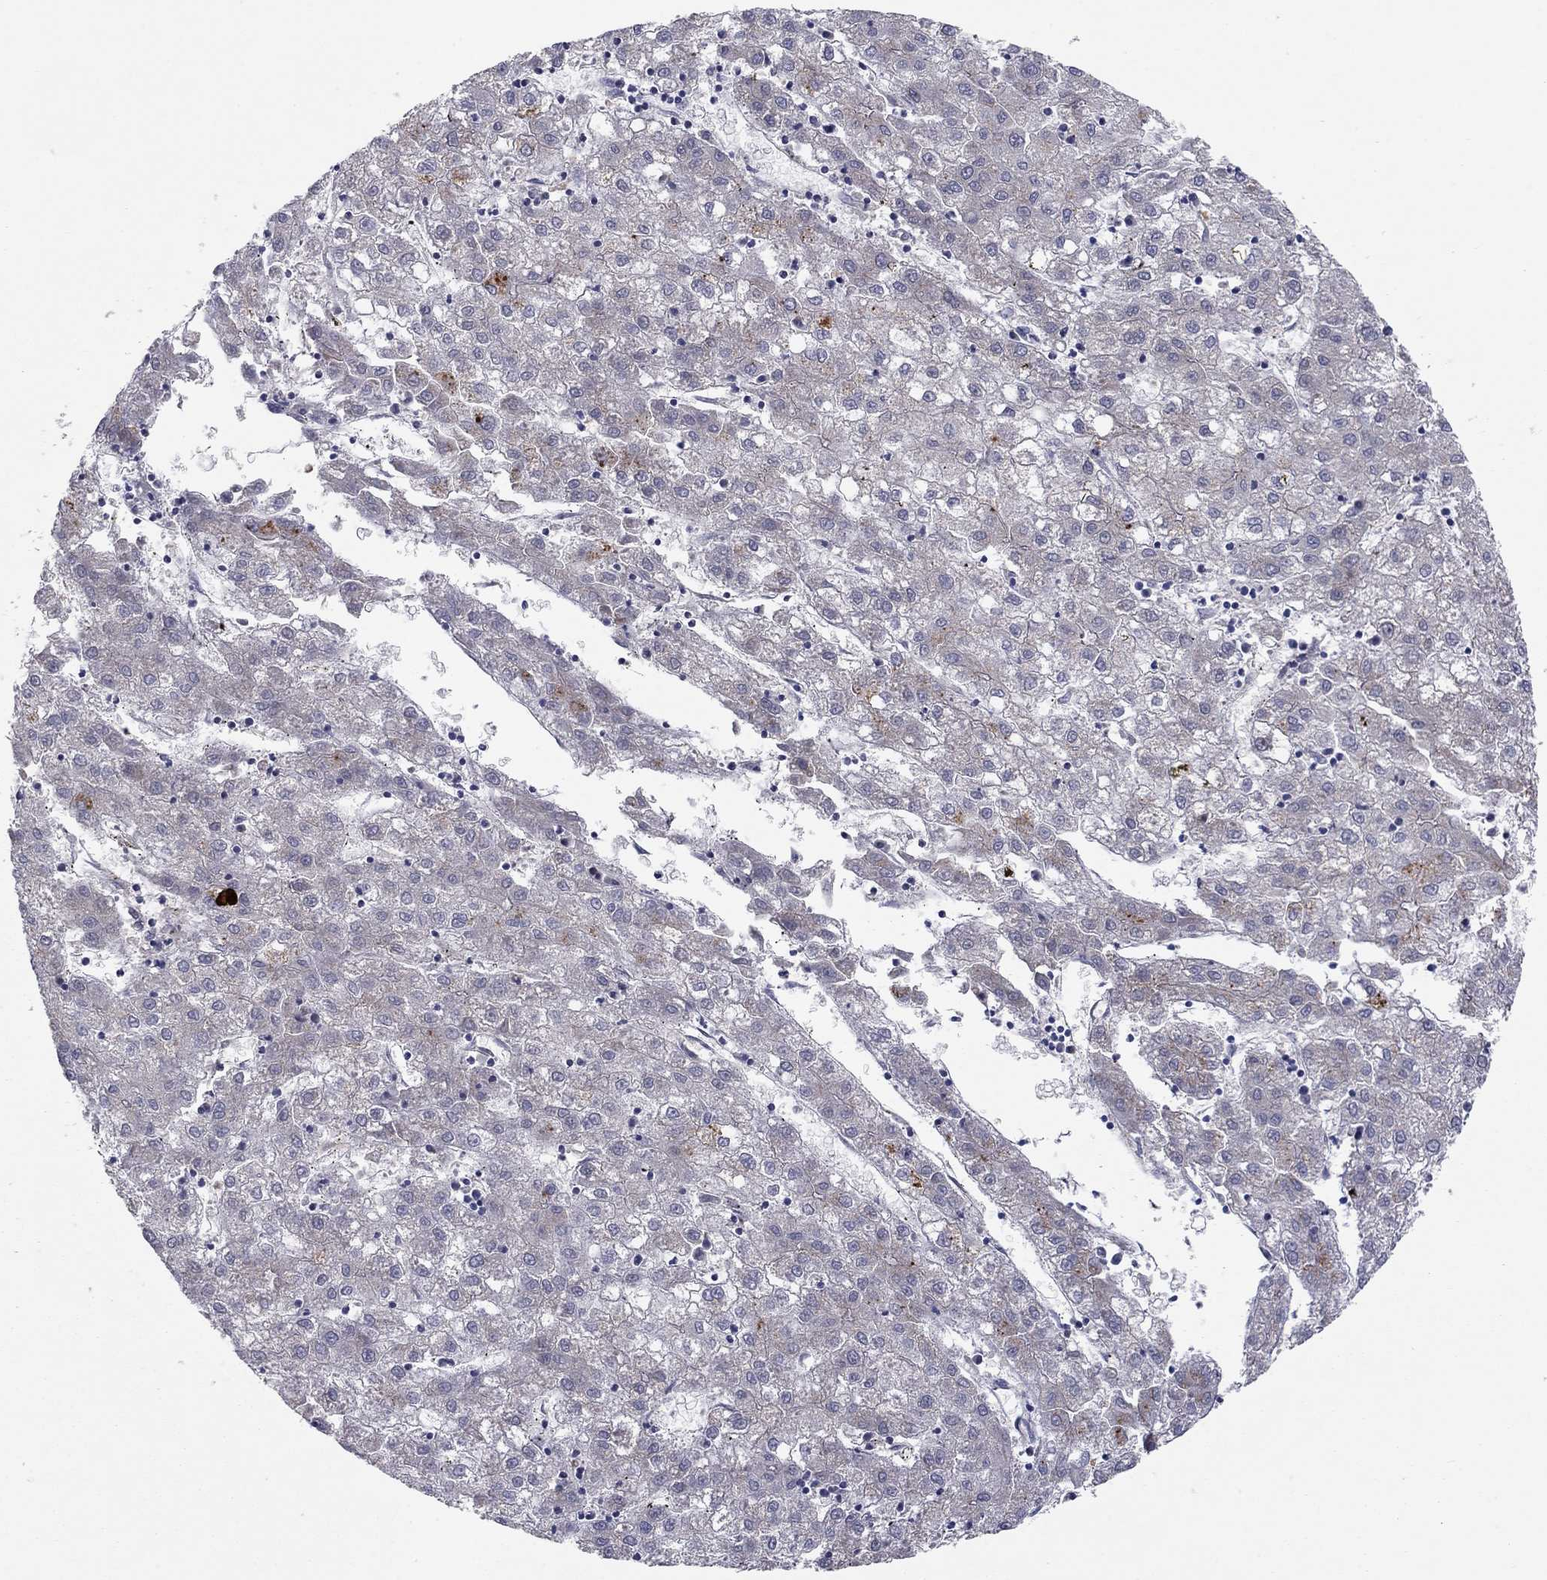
{"staining": {"intensity": "negative", "quantity": "none", "location": "none"}, "tissue": "liver cancer", "cell_type": "Tumor cells", "image_type": "cancer", "snomed": [{"axis": "morphology", "description": "Carcinoma, Hepatocellular, NOS"}, {"axis": "topography", "description": "Liver"}], "caption": "Protein analysis of hepatocellular carcinoma (liver) displays no significant staining in tumor cells.", "gene": "YIF1A", "patient": {"sex": "male", "age": 72}}